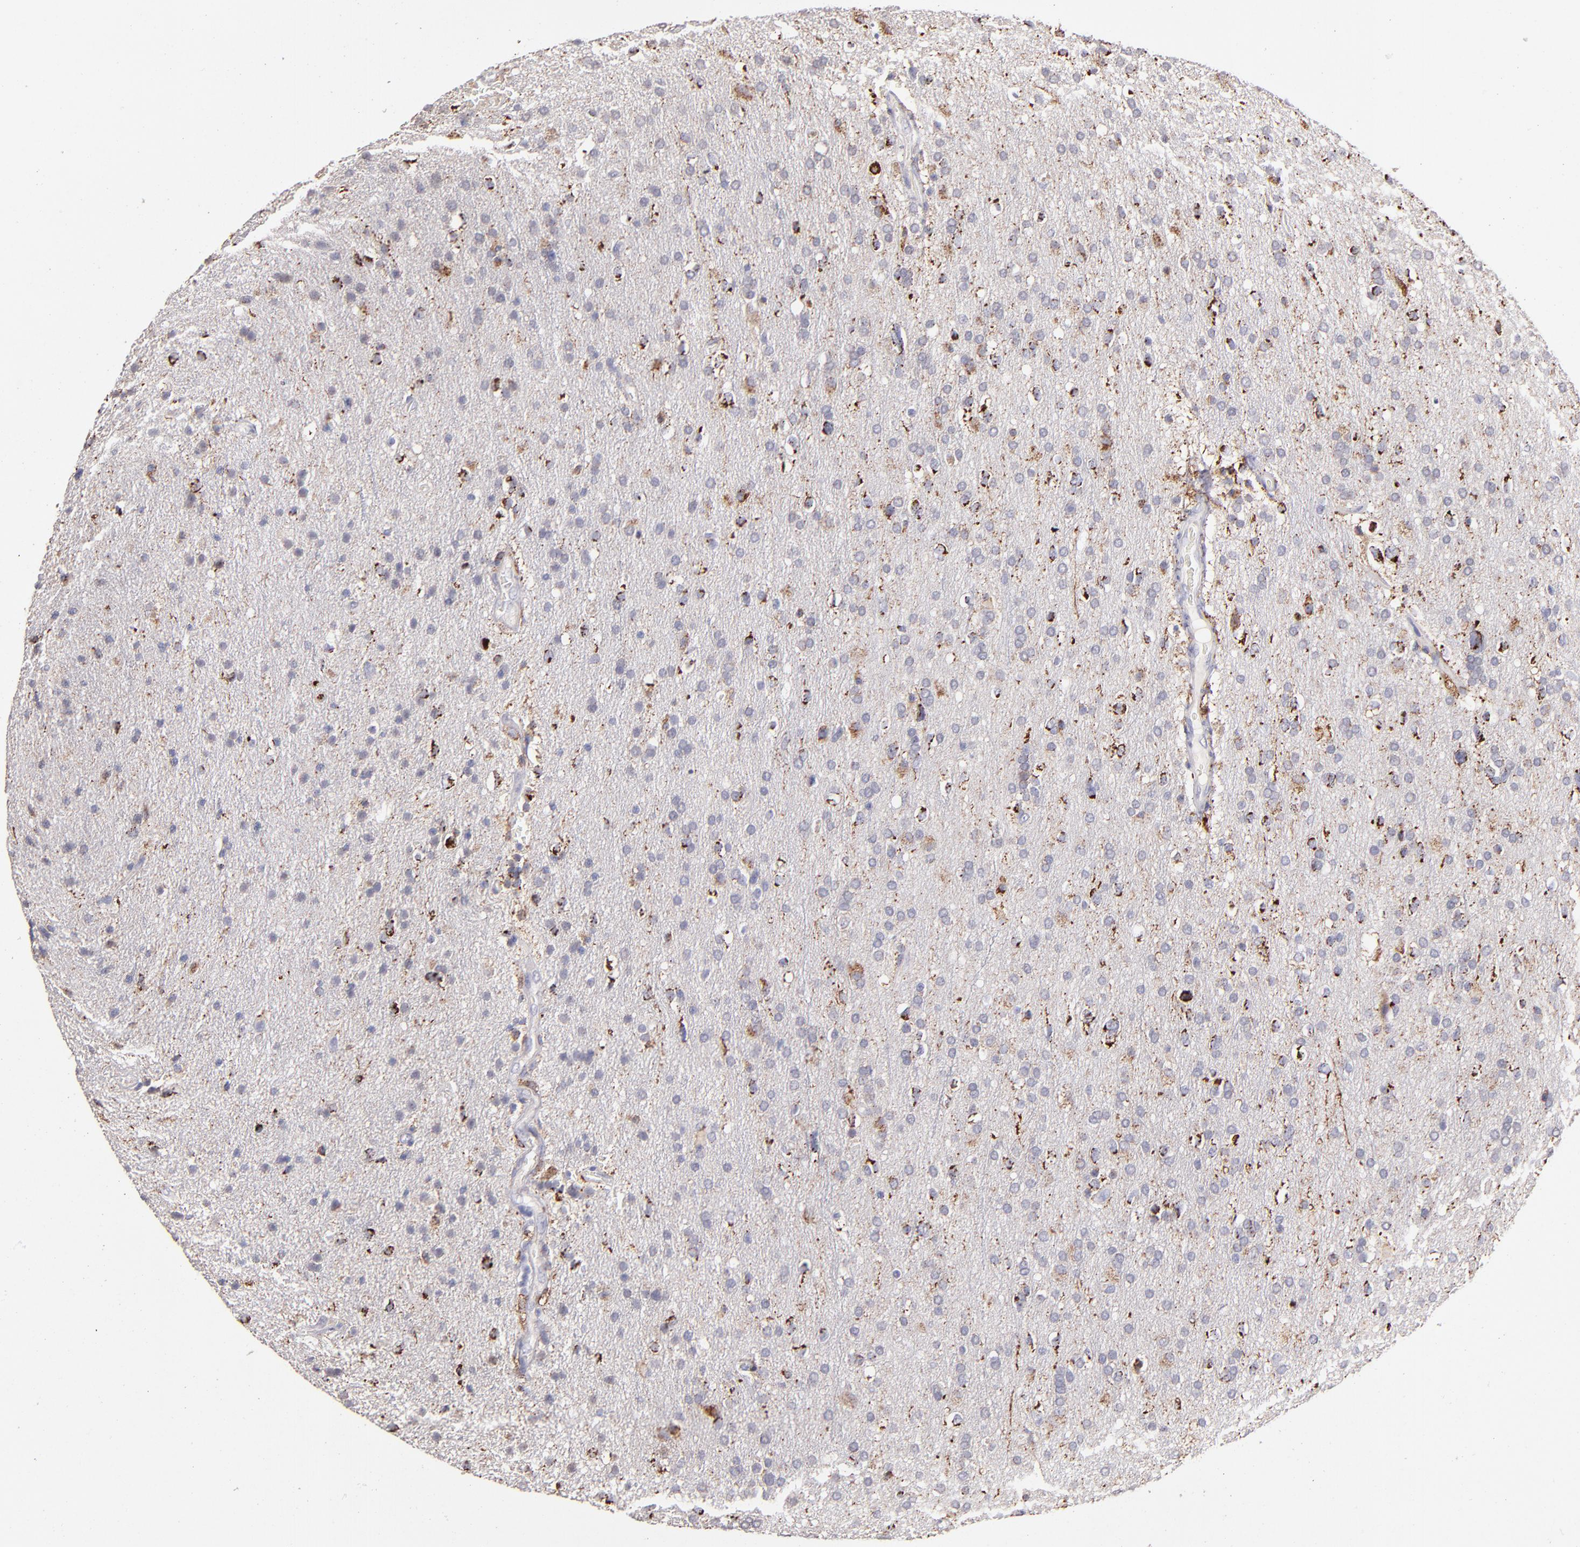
{"staining": {"intensity": "moderate", "quantity": "<25%", "location": "cytoplasmic/membranous"}, "tissue": "glioma", "cell_type": "Tumor cells", "image_type": "cancer", "snomed": [{"axis": "morphology", "description": "Glioma, malignant, High grade"}, {"axis": "topography", "description": "Brain"}], "caption": "Human malignant high-grade glioma stained for a protein (brown) demonstrates moderate cytoplasmic/membranous positive expression in approximately <25% of tumor cells.", "gene": "GLDC", "patient": {"sex": "male", "age": 33}}